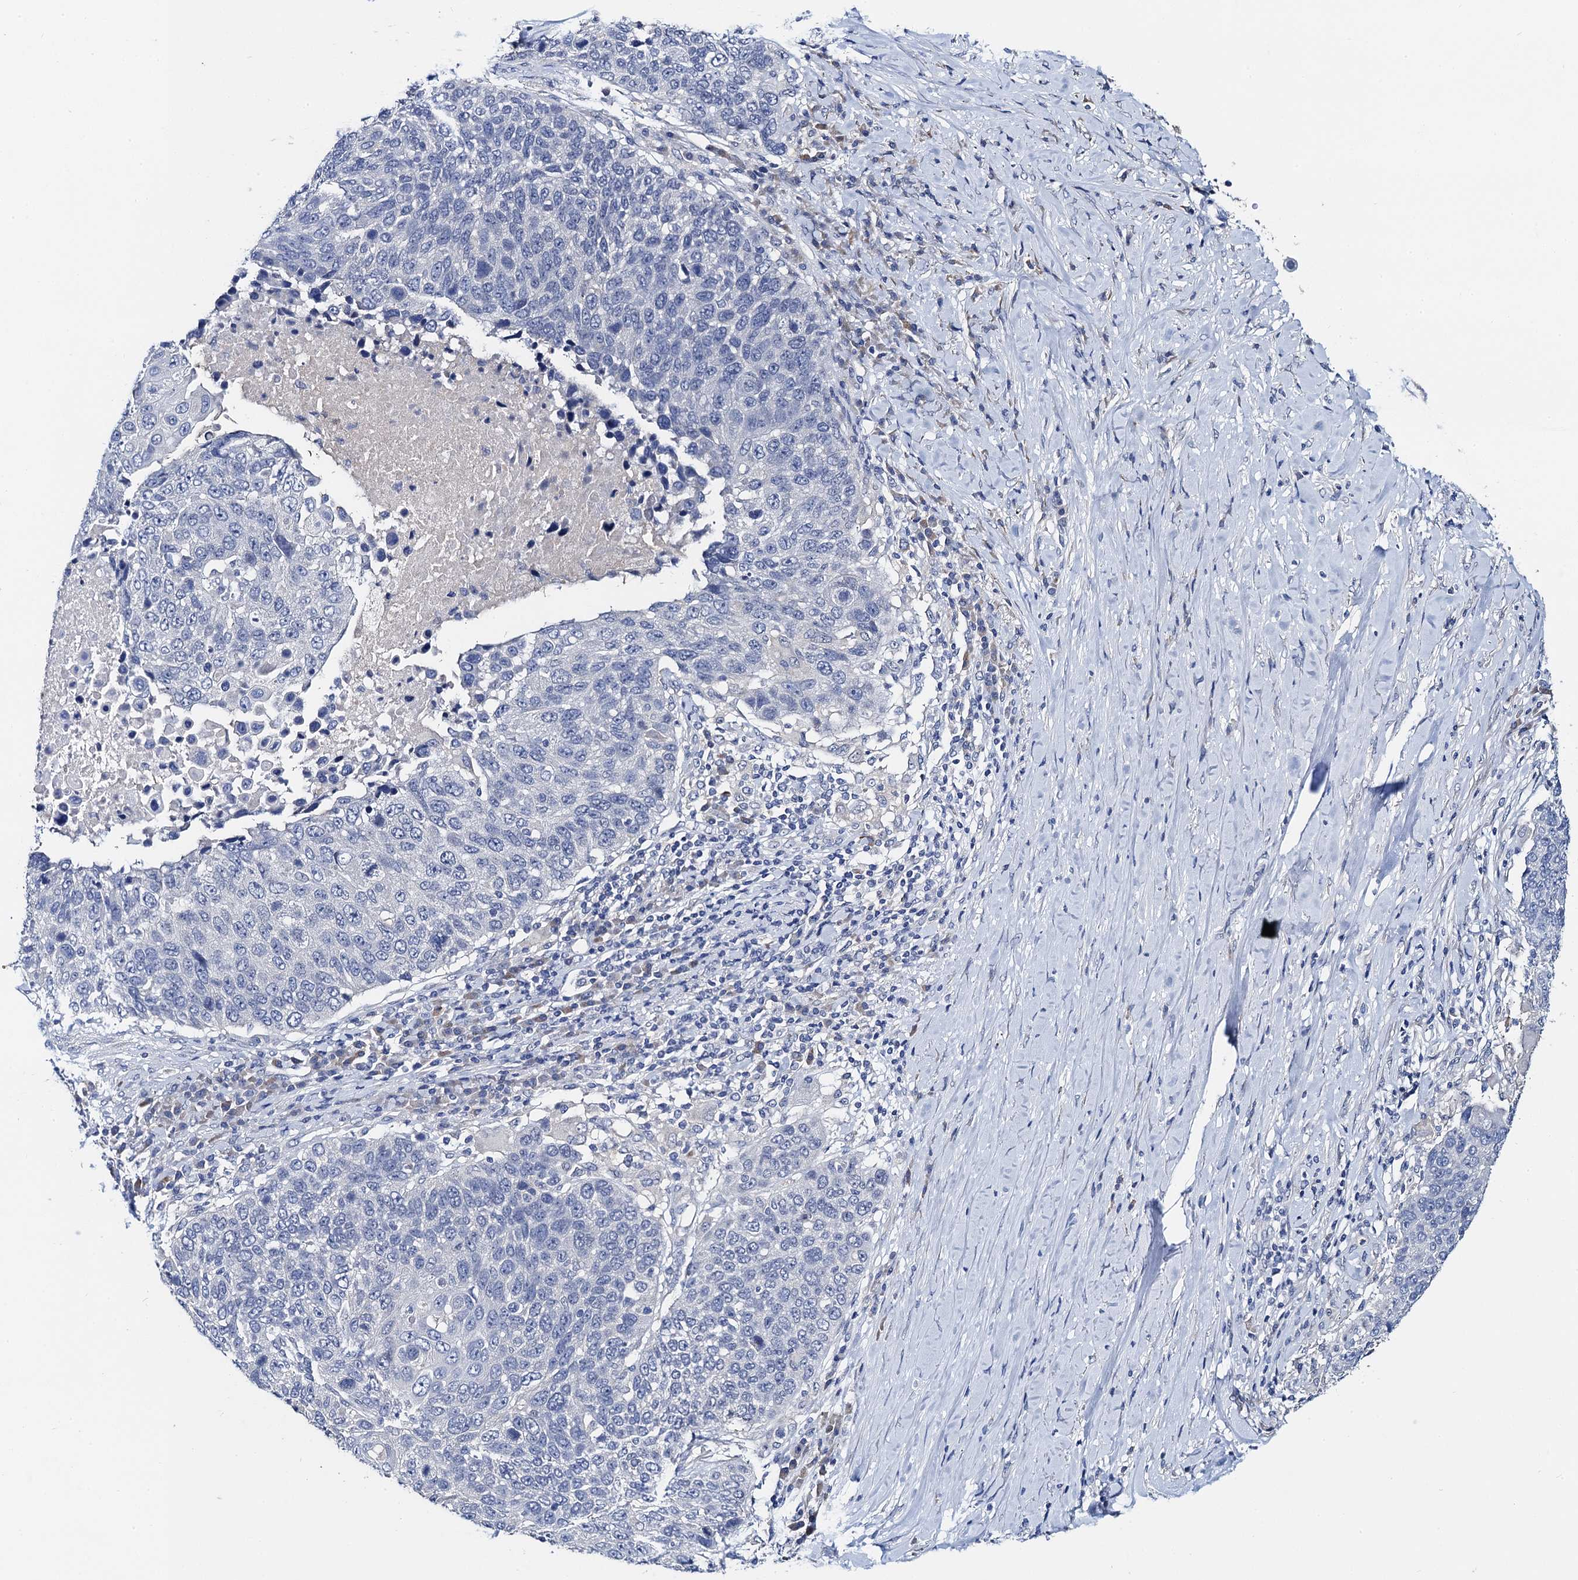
{"staining": {"intensity": "negative", "quantity": "none", "location": "none"}, "tissue": "lung cancer", "cell_type": "Tumor cells", "image_type": "cancer", "snomed": [{"axis": "morphology", "description": "Normal tissue, NOS"}, {"axis": "morphology", "description": "Squamous cell carcinoma, NOS"}, {"axis": "topography", "description": "Lymph node"}, {"axis": "topography", "description": "Lung"}], "caption": "IHC of lung squamous cell carcinoma exhibits no positivity in tumor cells.", "gene": "TMEM39B", "patient": {"sex": "male", "age": 66}}